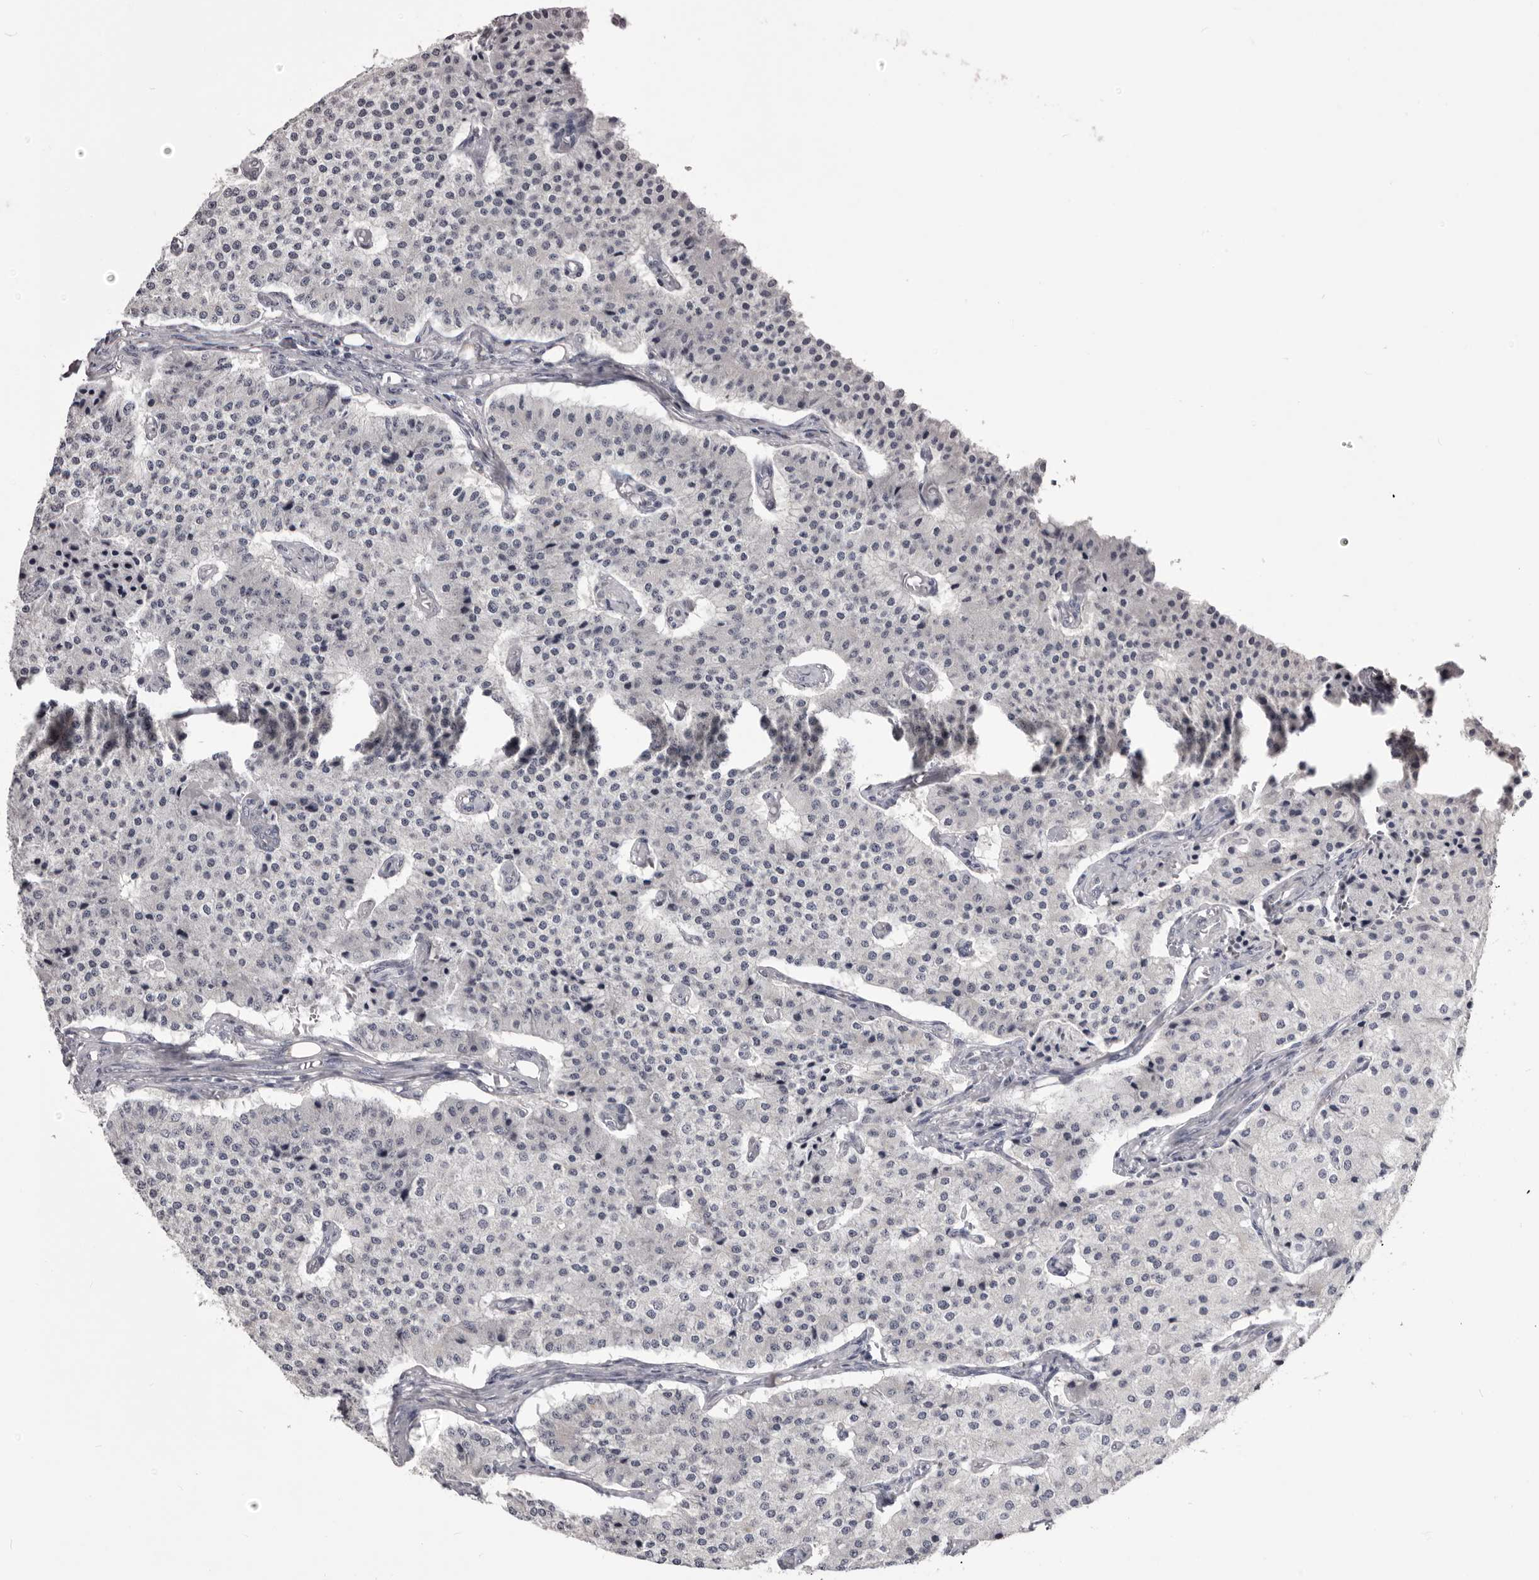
{"staining": {"intensity": "negative", "quantity": "none", "location": "none"}, "tissue": "carcinoid", "cell_type": "Tumor cells", "image_type": "cancer", "snomed": [{"axis": "morphology", "description": "Carcinoid, malignant, NOS"}, {"axis": "topography", "description": "Colon"}], "caption": "Carcinoid was stained to show a protein in brown. There is no significant positivity in tumor cells. (Brightfield microscopy of DAB immunohistochemistry (IHC) at high magnification).", "gene": "LPAR6", "patient": {"sex": "female", "age": 52}}